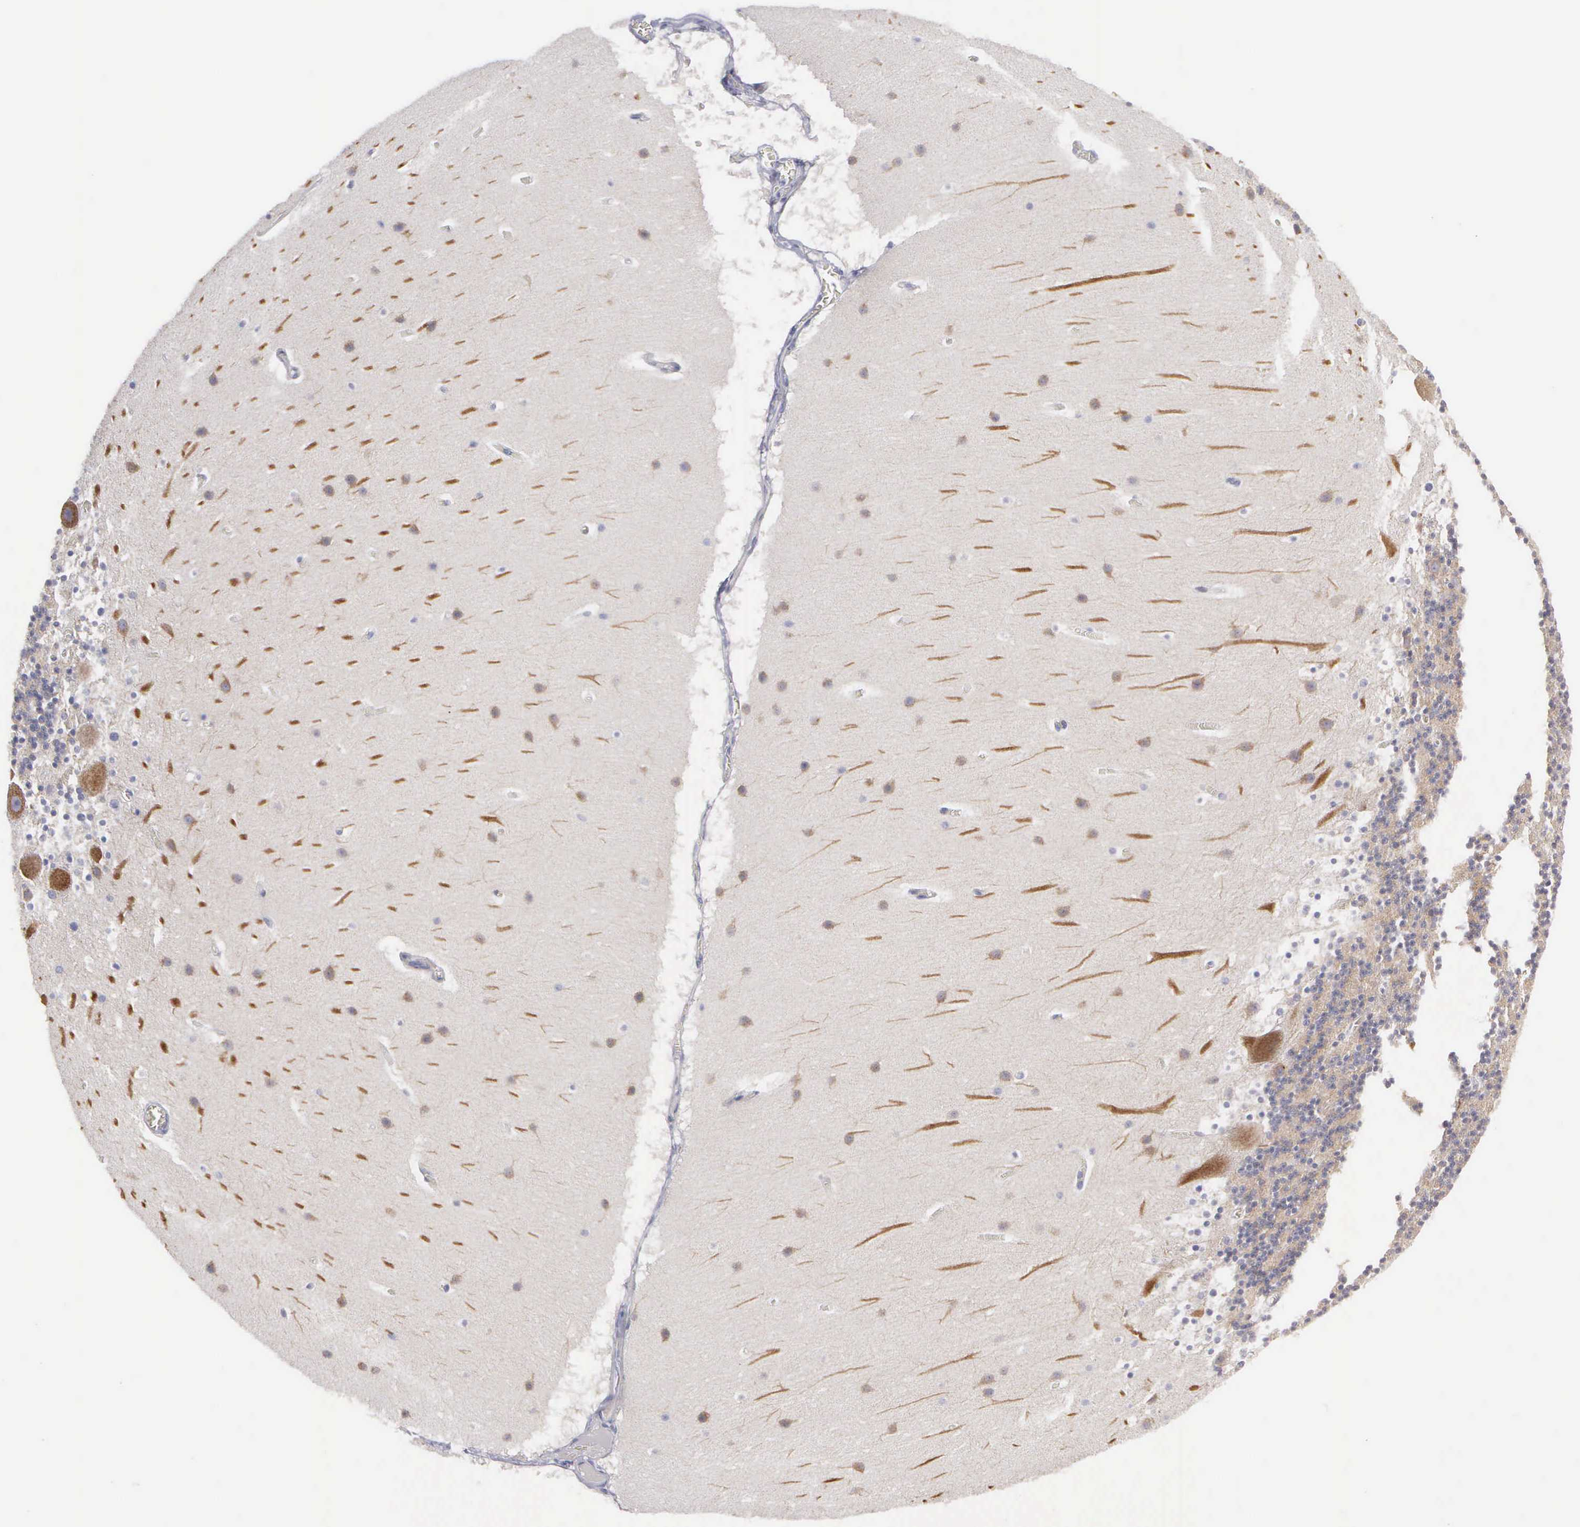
{"staining": {"intensity": "moderate", "quantity": ">75%", "location": "cytoplasmic/membranous"}, "tissue": "cerebellum", "cell_type": "Cells in granular layer", "image_type": "normal", "snomed": [{"axis": "morphology", "description": "Normal tissue, NOS"}, {"axis": "topography", "description": "Cerebellum"}], "caption": "Protein analysis of normal cerebellum shows moderate cytoplasmic/membranous expression in about >75% of cells in granular layer. (IHC, brightfield microscopy, high magnification).", "gene": "CEP170B", "patient": {"sex": "male", "age": 45}}